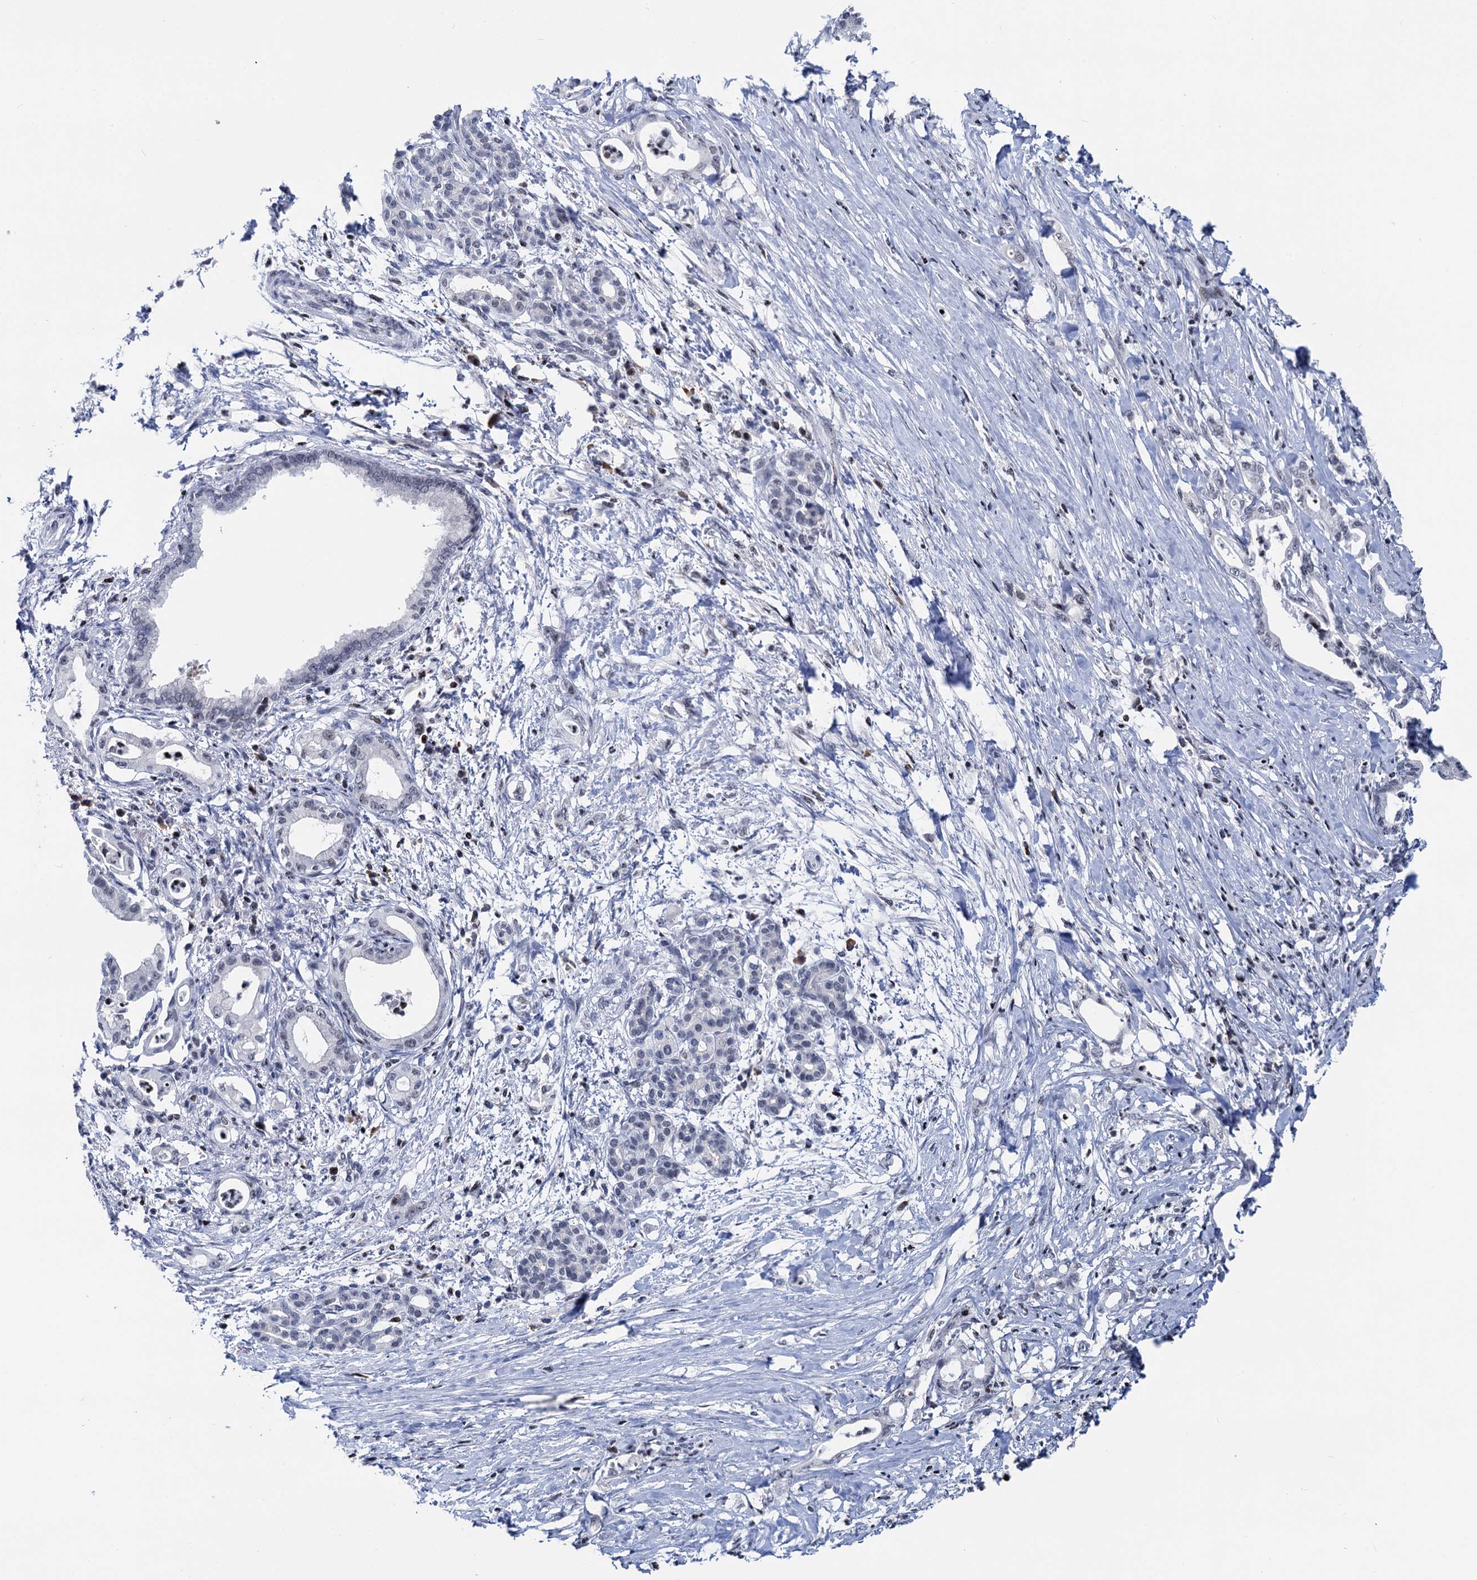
{"staining": {"intensity": "negative", "quantity": "none", "location": "none"}, "tissue": "pancreatic cancer", "cell_type": "Tumor cells", "image_type": "cancer", "snomed": [{"axis": "morphology", "description": "Adenocarcinoma, NOS"}, {"axis": "topography", "description": "Pancreas"}], "caption": "High power microscopy micrograph of an immunohistochemistry image of pancreatic cancer, revealing no significant positivity in tumor cells.", "gene": "ZCCHC10", "patient": {"sex": "female", "age": 55}}